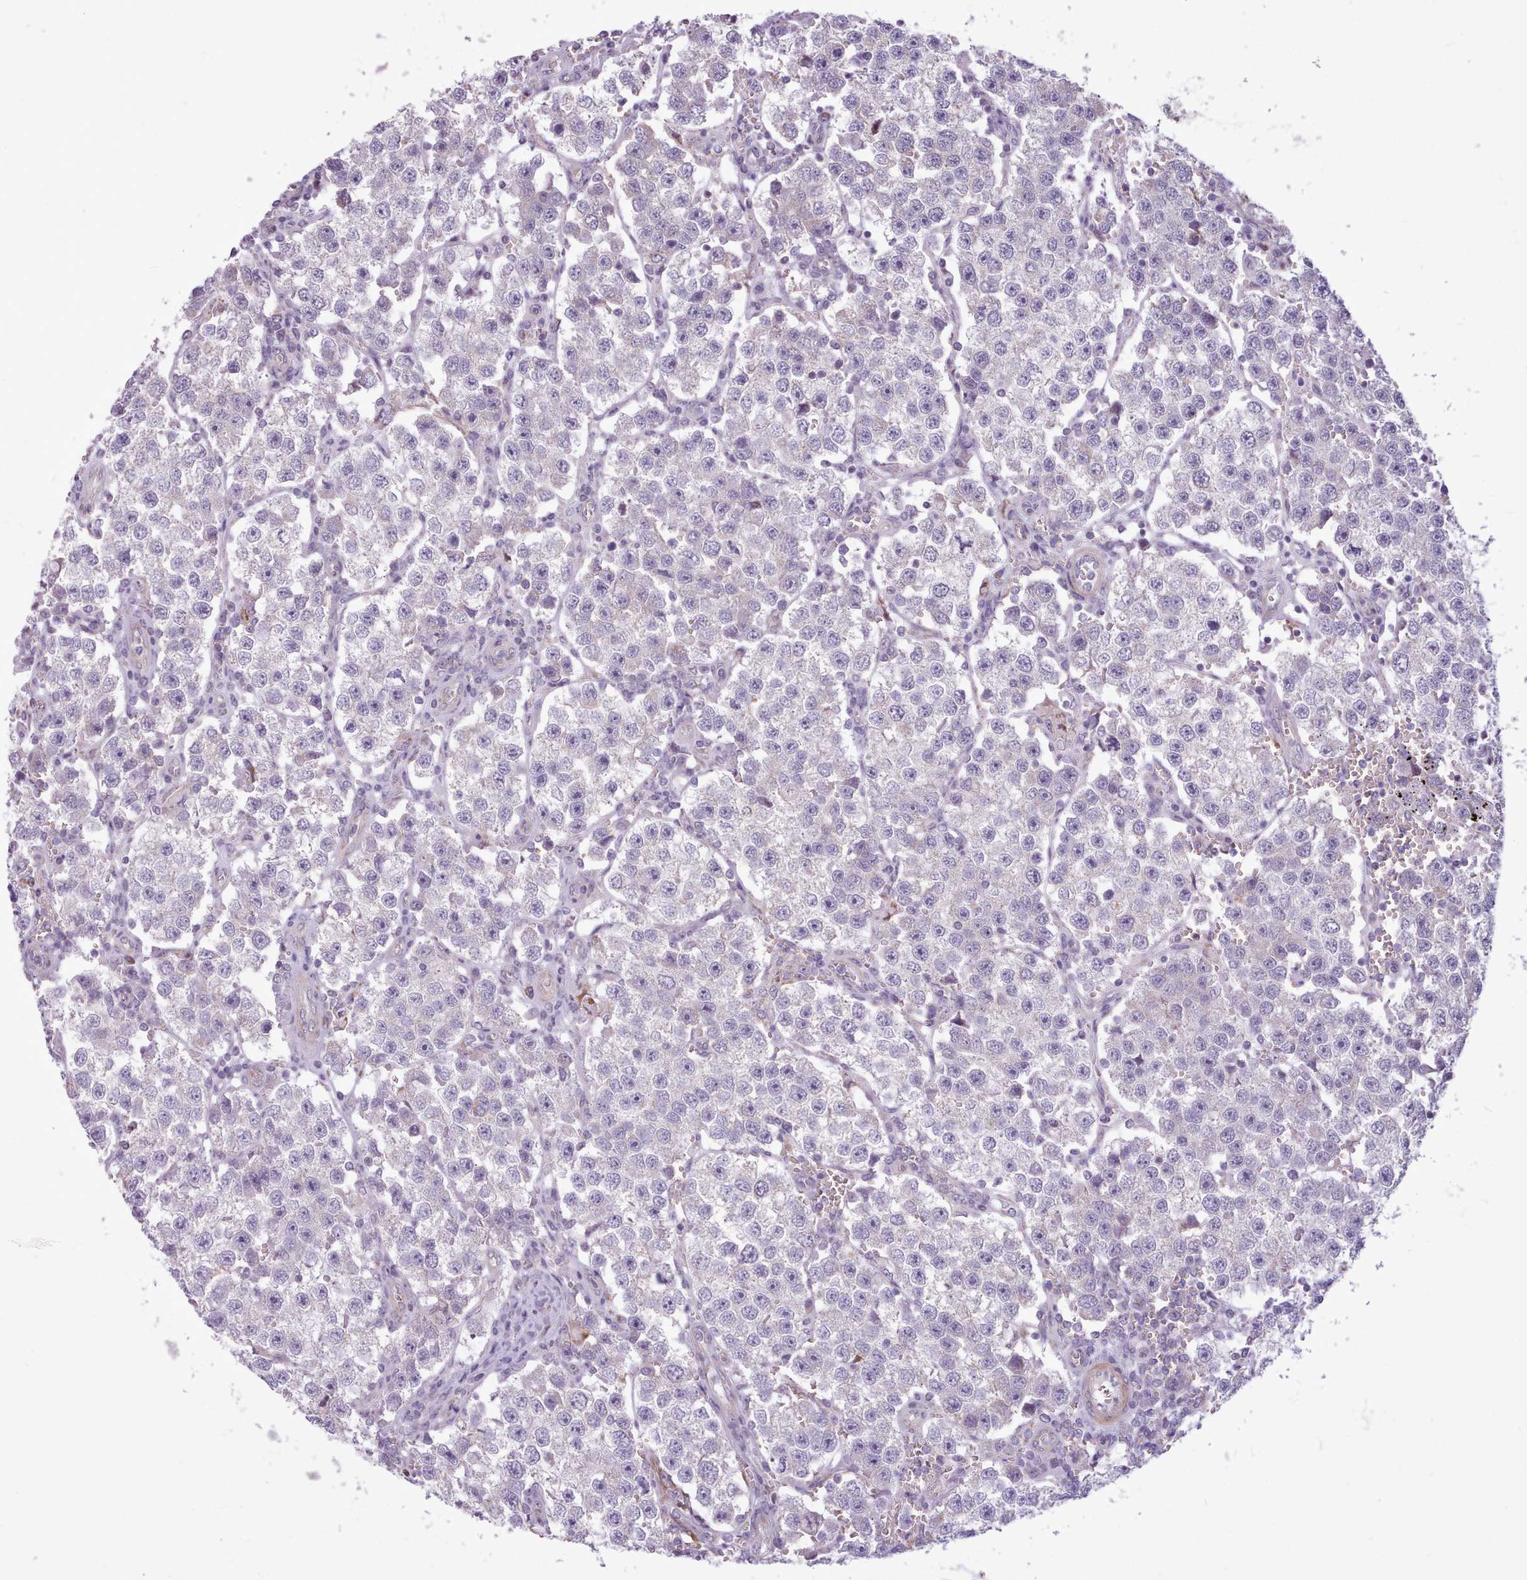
{"staining": {"intensity": "negative", "quantity": "none", "location": "none"}, "tissue": "testis cancer", "cell_type": "Tumor cells", "image_type": "cancer", "snomed": [{"axis": "morphology", "description": "Seminoma, NOS"}, {"axis": "topography", "description": "Testis"}], "caption": "DAB immunohistochemical staining of human testis cancer (seminoma) displays no significant staining in tumor cells.", "gene": "AVL9", "patient": {"sex": "male", "age": 37}}